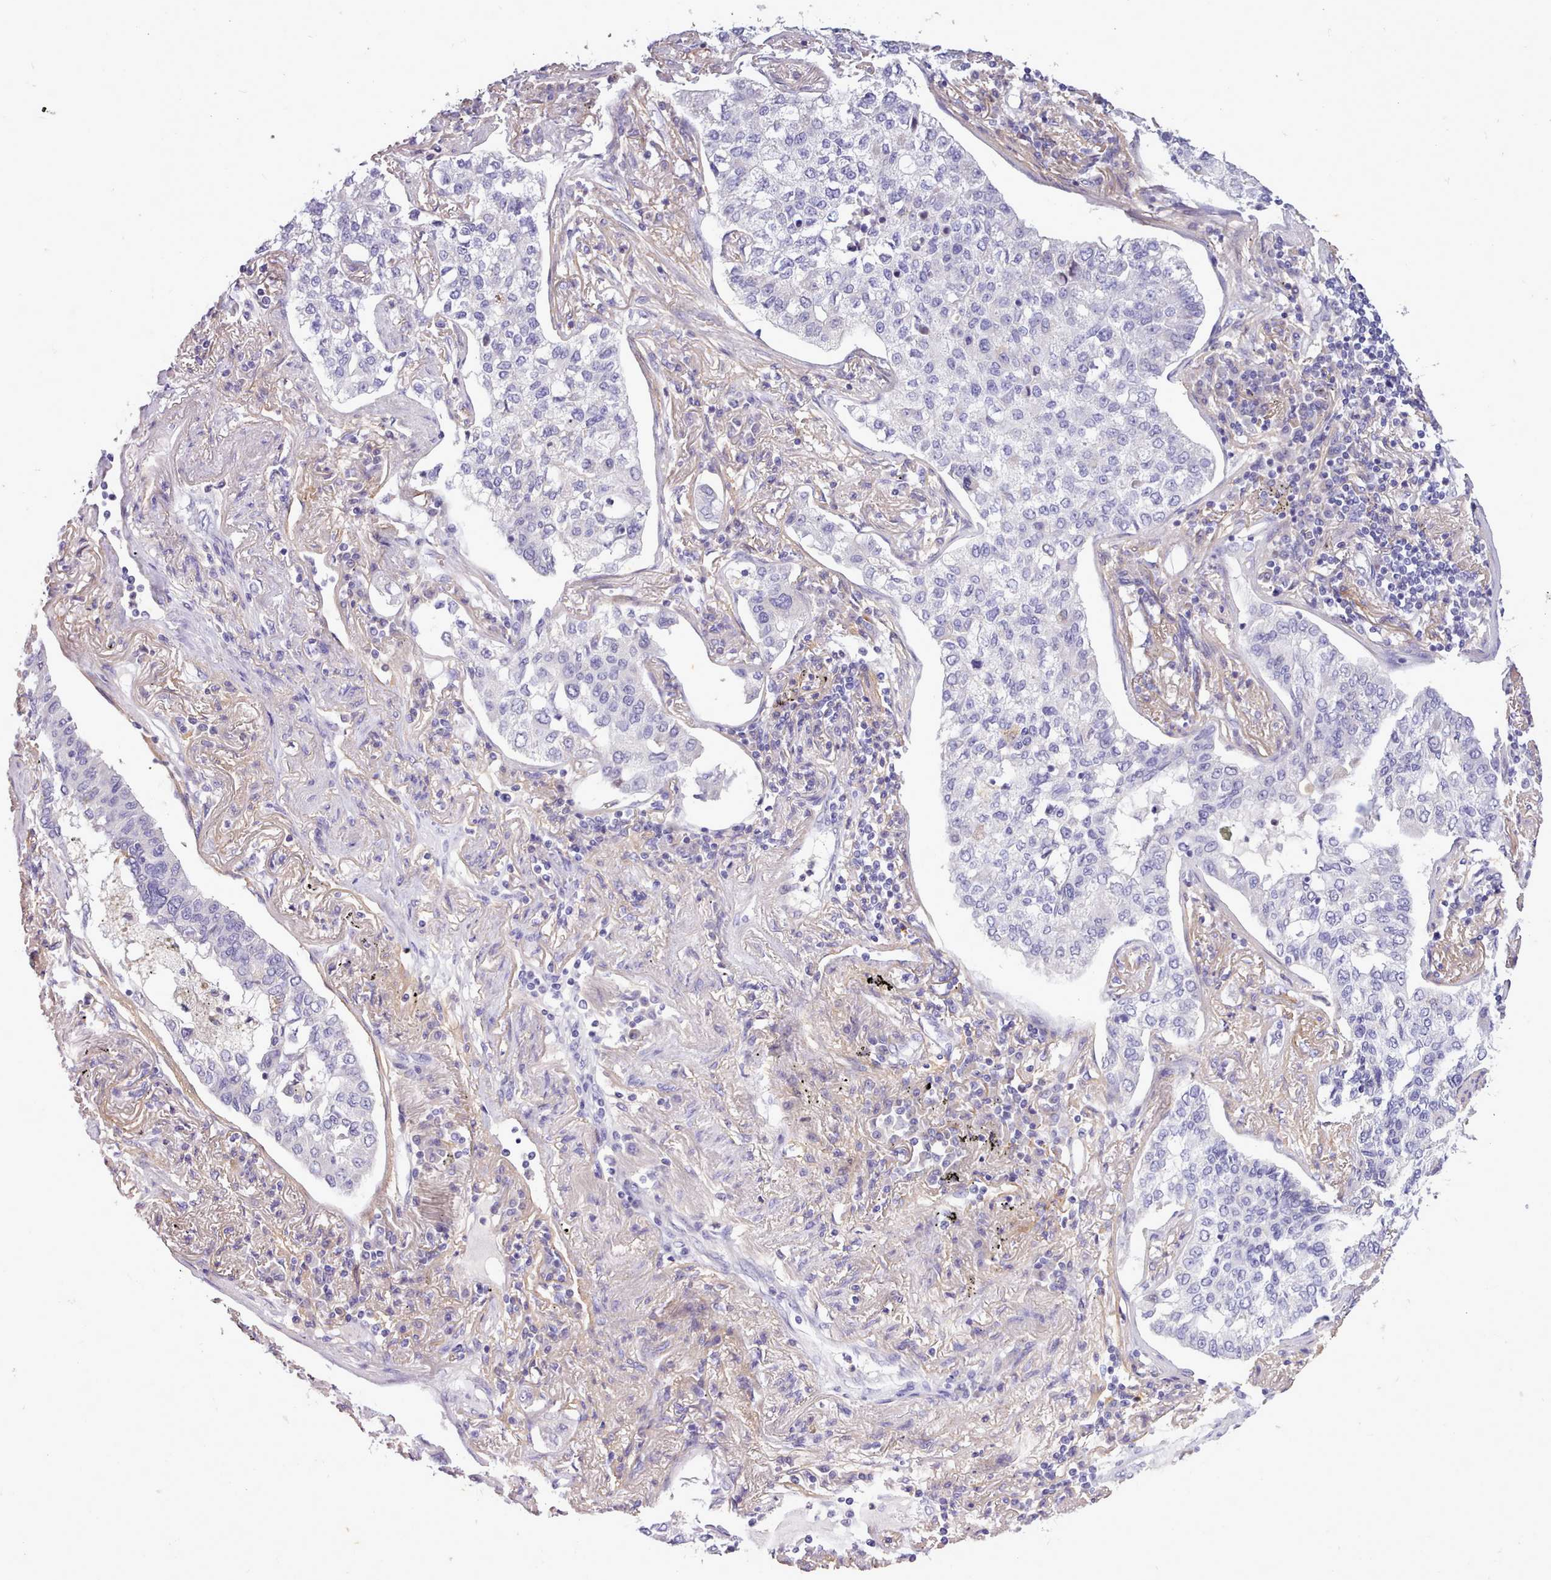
{"staining": {"intensity": "negative", "quantity": "none", "location": "none"}, "tissue": "lung cancer", "cell_type": "Tumor cells", "image_type": "cancer", "snomed": [{"axis": "morphology", "description": "Adenocarcinoma, NOS"}, {"axis": "topography", "description": "Lung"}], "caption": "A high-resolution micrograph shows immunohistochemistry (IHC) staining of adenocarcinoma (lung), which displays no significant positivity in tumor cells.", "gene": "CYP2A13", "patient": {"sex": "male", "age": 49}}